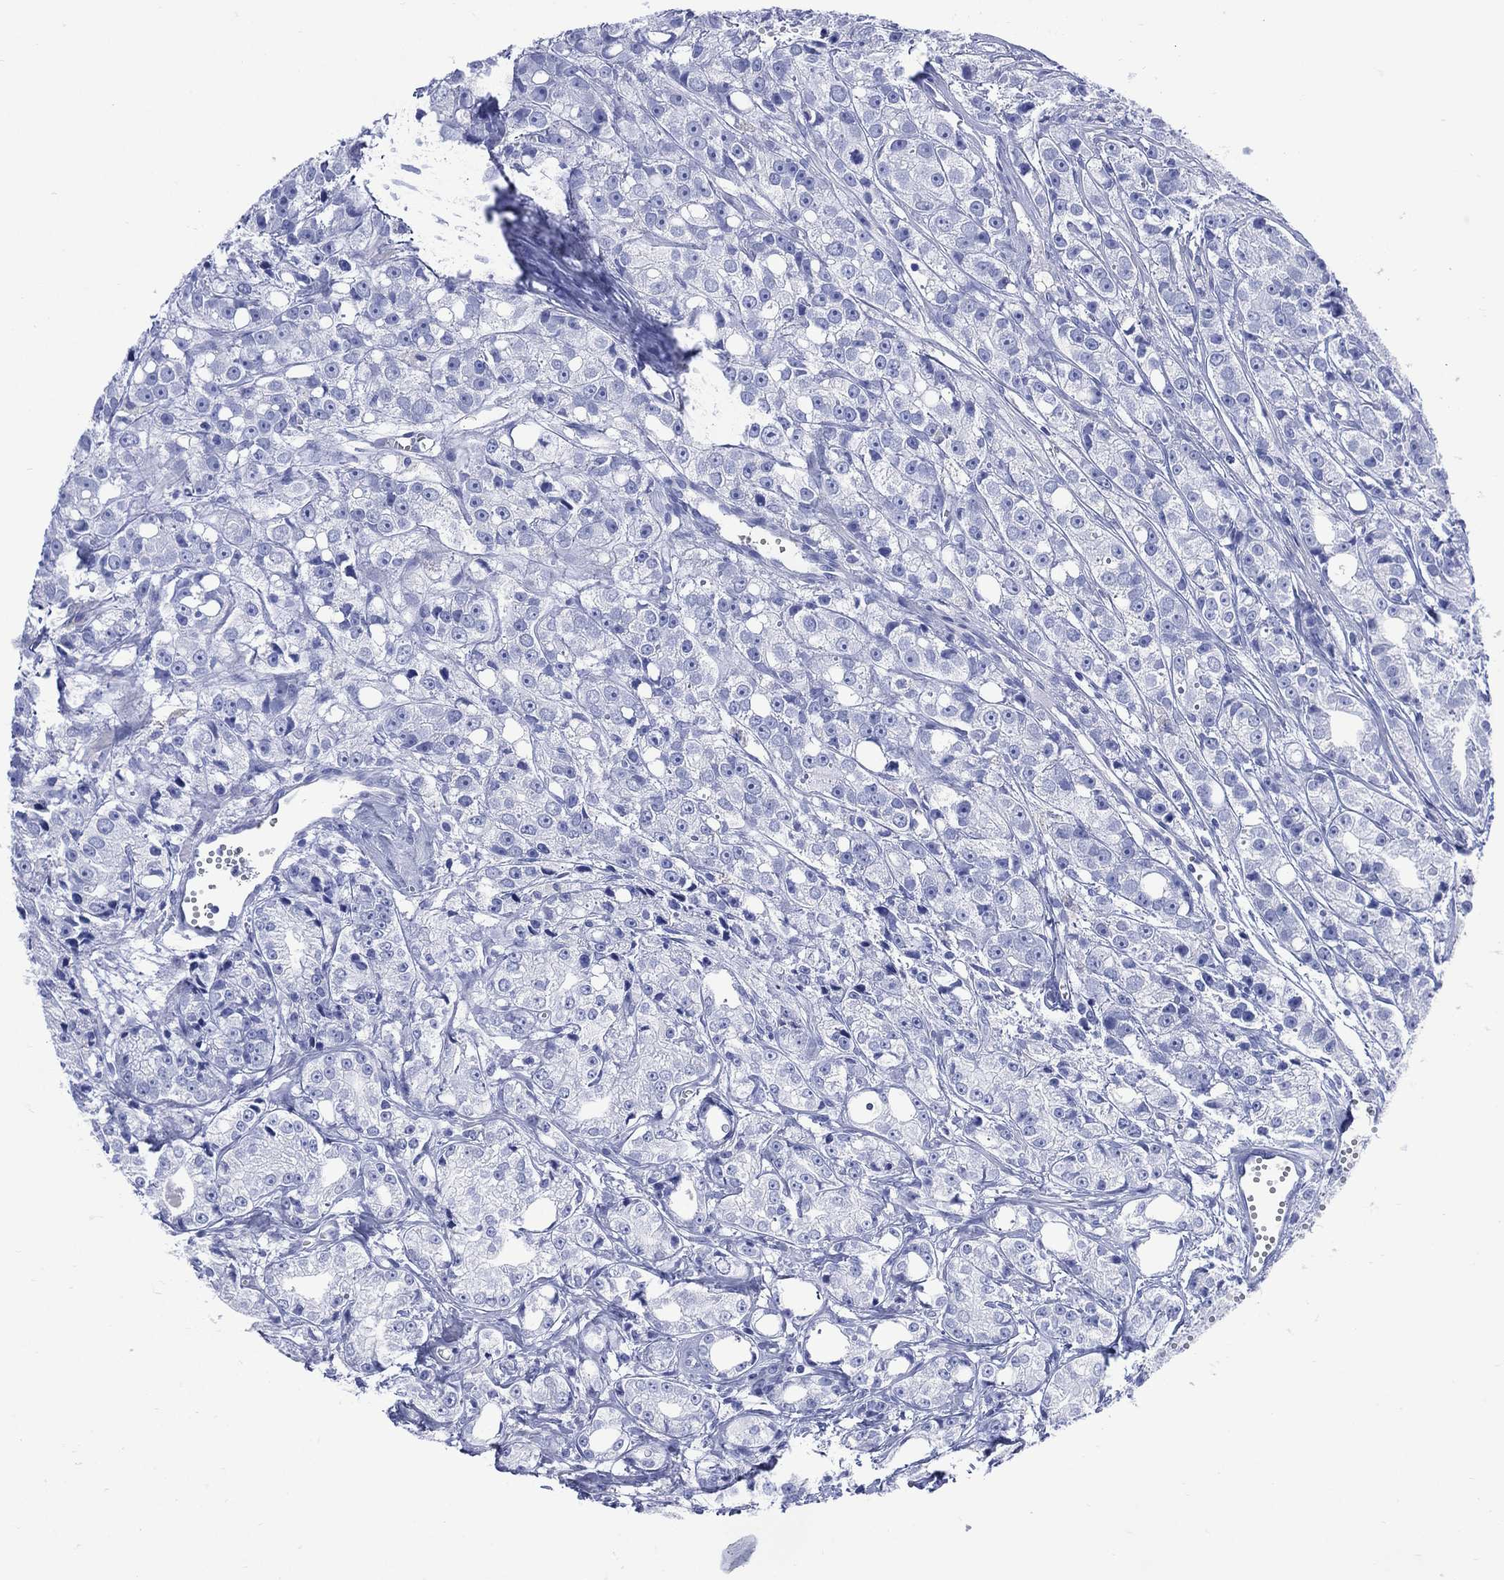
{"staining": {"intensity": "negative", "quantity": "none", "location": "none"}, "tissue": "prostate cancer", "cell_type": "Tumor cells", "image_type": "cancer", "snomed": [{"axis": "morphology", "description": "Adenocarcinoma, Medium grade"}, {"axis": "topography", "description": "Prostate"}], "caption": "High power microscopy micrograph of an immunohistochemistry (IHC) histopathology image of prostate cancer (adenocarcinoma (medium-grade)), revealing no significant expression in tumor cells.", "gene": "SHCBP1L", "patient": {"sex": "male", "age": 74}}